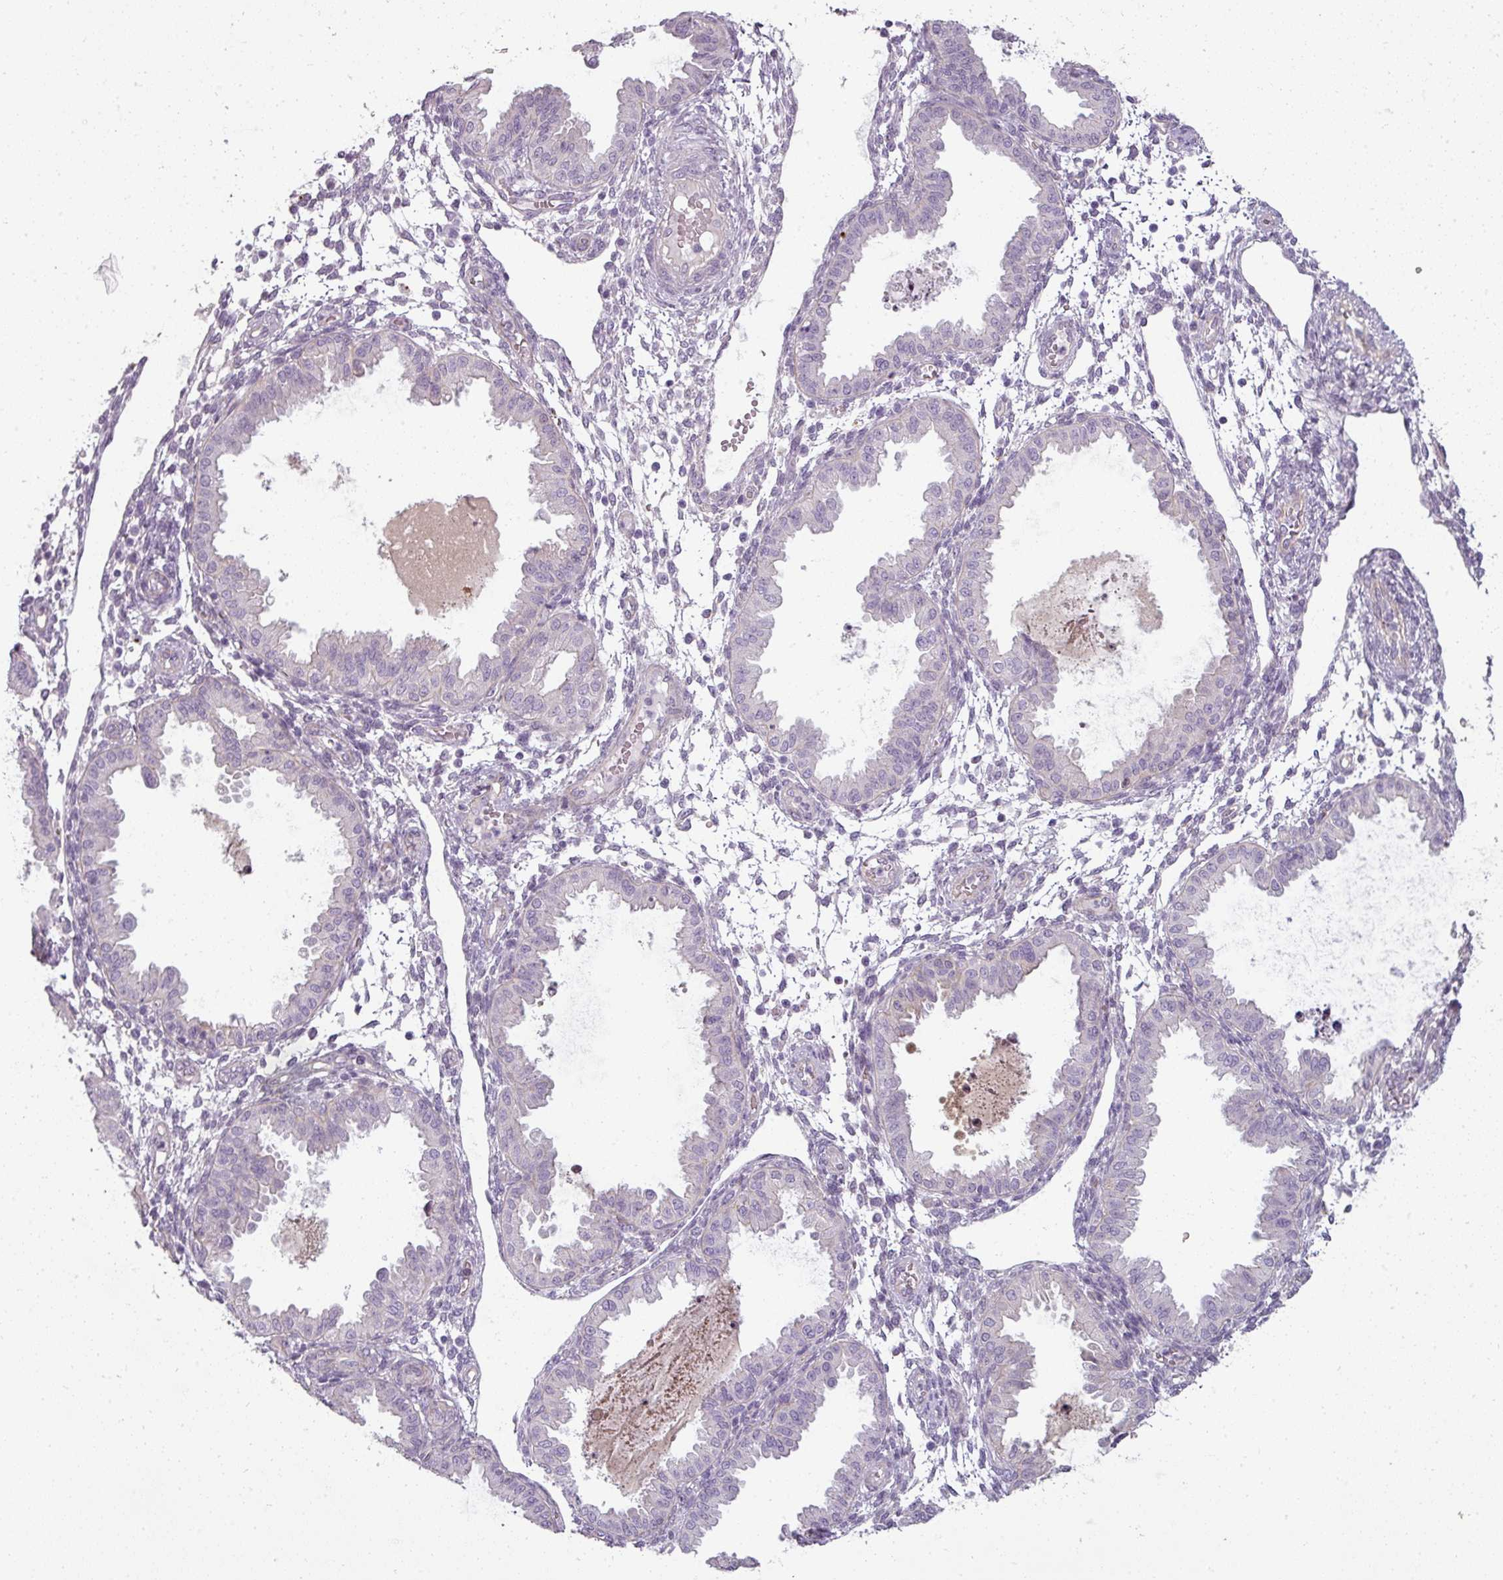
{"staining": {"intensity": "negative", "quantity": "none", "location": "none"}, "tissue": "endometrium", "cell_type": "Cells in endometrial stroma", "image_type": "normal", "snomed": [{"axis": "morphology", "description": "Normal tissue, NOS"}, {"axis": "topography", "description": "Endometrium"}], "caption": "This is a photomicrograph of IHC staining of normal endometrium, which shows no expression in cells in endometrial stroma. (DAB immunohistochemistry with hematoxylin counter stain).", "gene": "ASB1", "patient": {"sex": "female", "age": 33}}